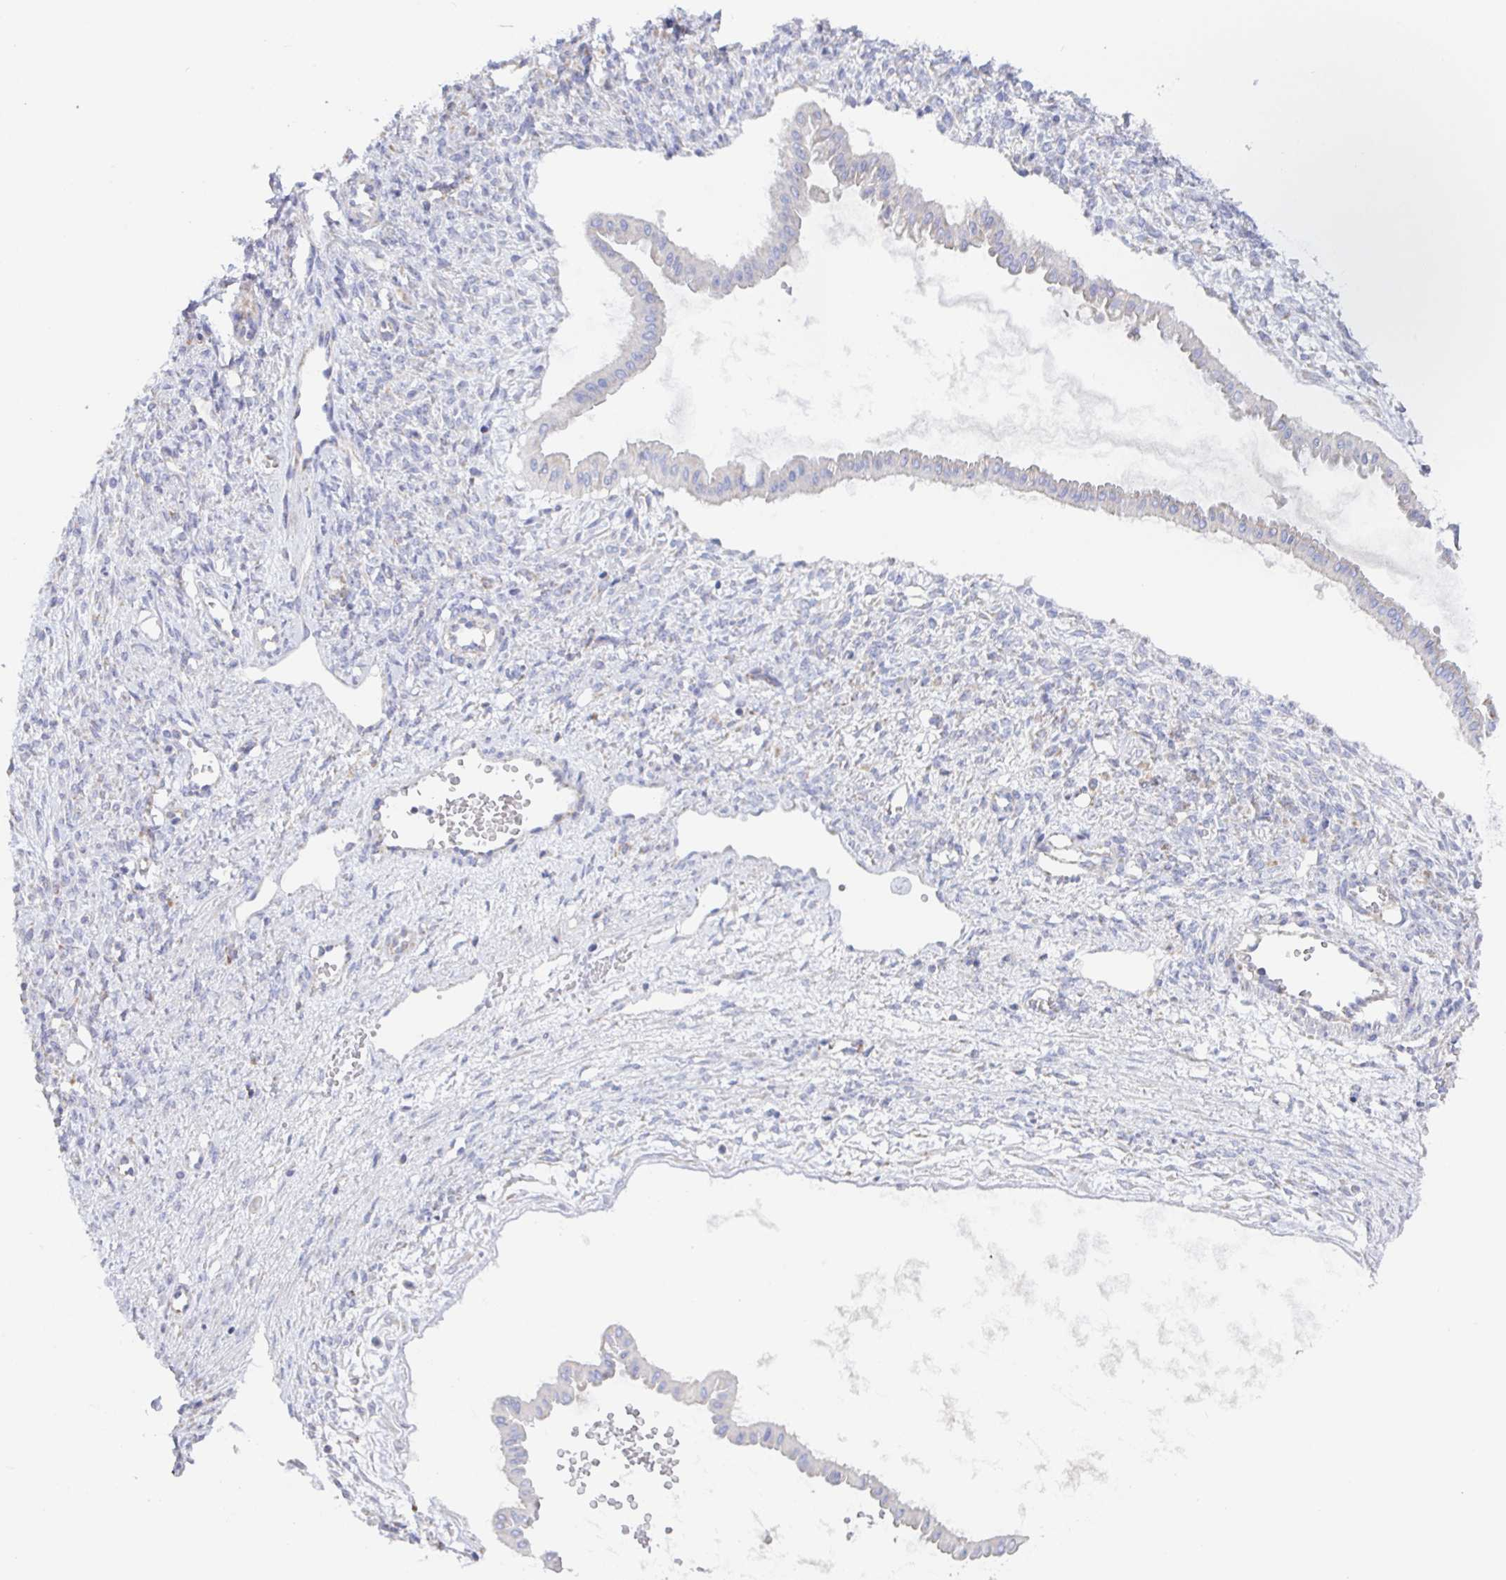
{"staining": {"intensity": "negative", "quantity": "none", "location": "none"}, "tissue": "ovarian cancer", "cell_type": "Tumor cells", "image_type": "cancer", "snomed": [{"axis": "morphology", "description": "Cystadenocarcinoma, mucinous, NOS"}, {"axis": "topography", "description": "Ovary"}], "caption": "The micrograph displays no staining of tumor cells in ovarian cancer (mucinous cystadenocarcinoma).", "gene": "SYNGR4", "patient": {"sex": "female", "age": 73}}